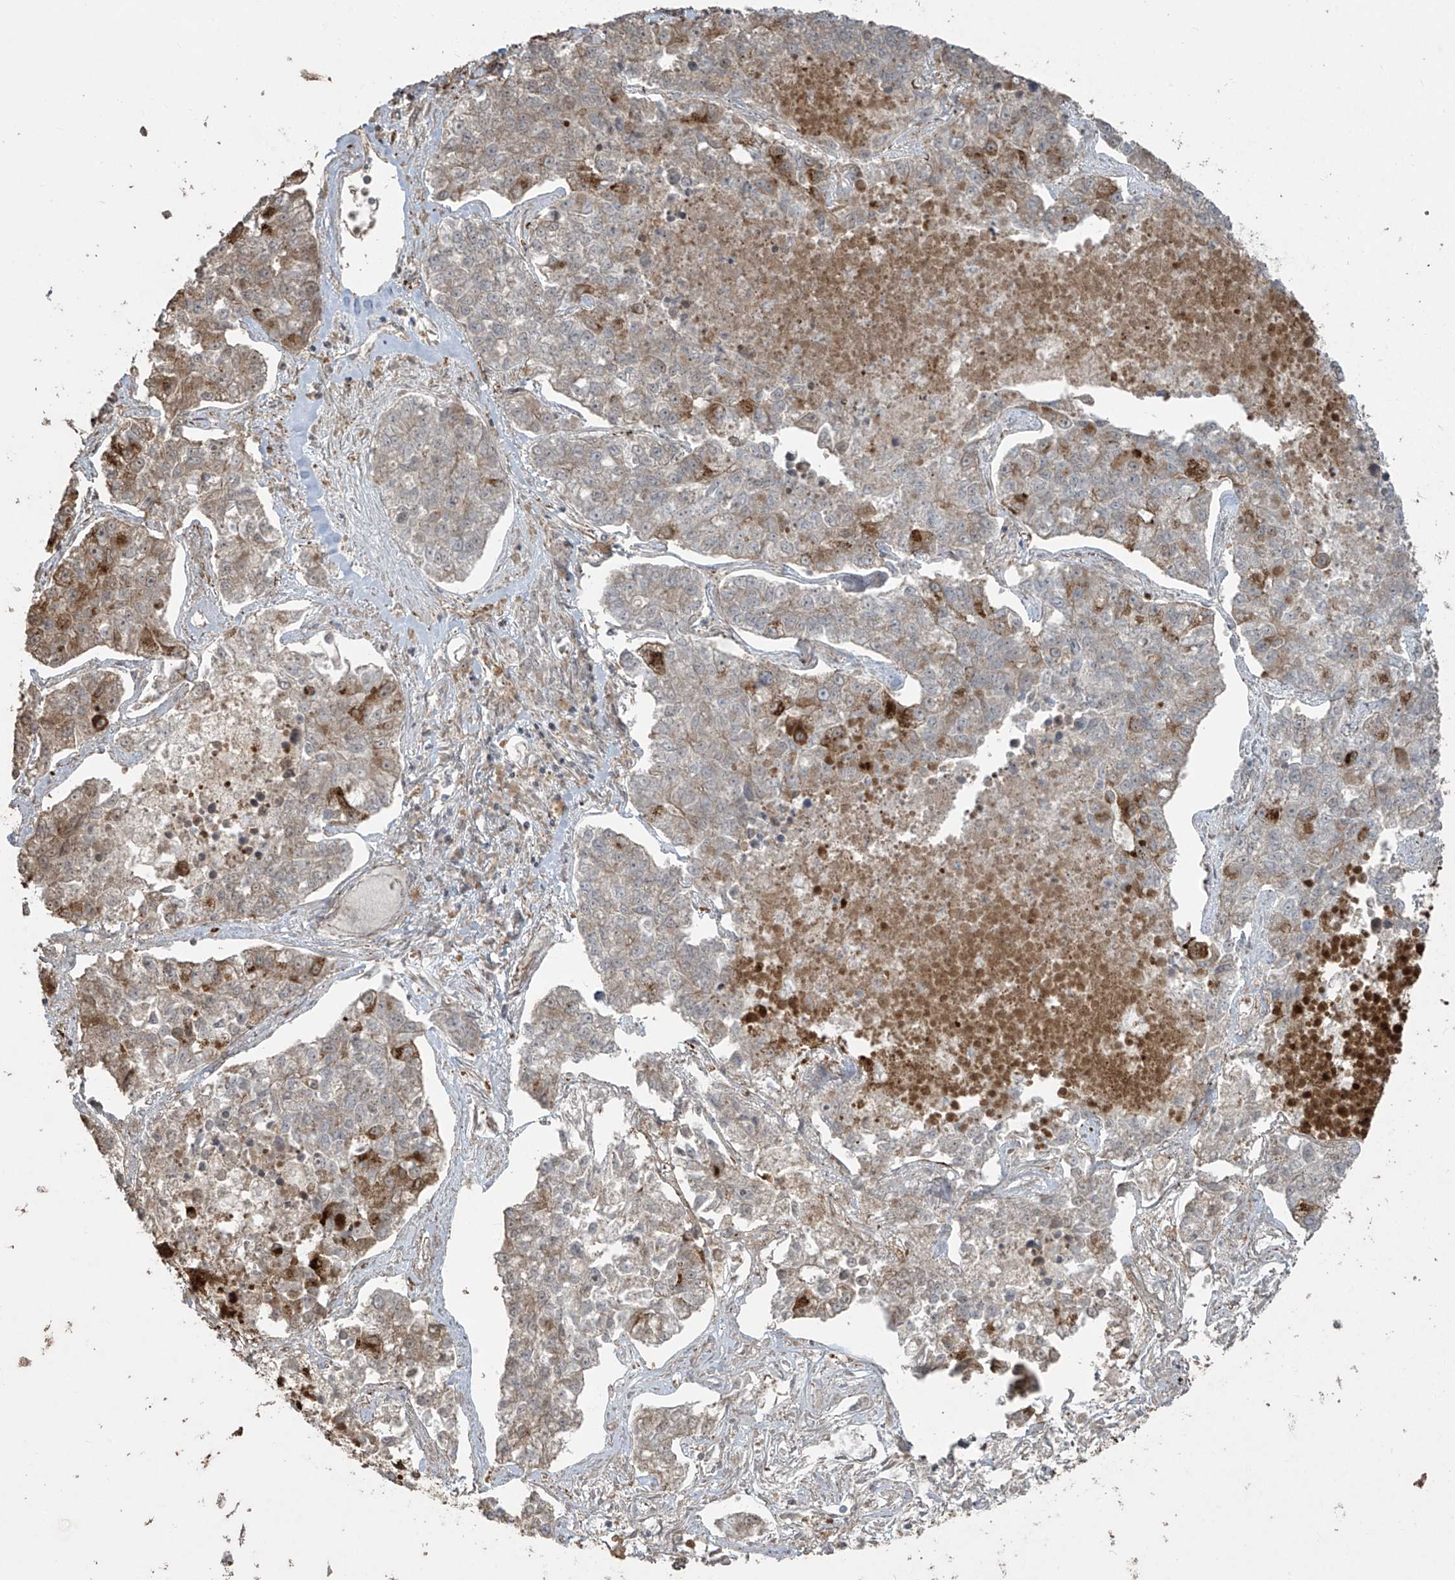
{"staining": {"intensity": "moderate", "quantity": "<25%", "location": "cytoplasmic/membranous"}, "tissue": "lung cancer", "cell_type": "Tumor cells", "image_type": "cancer", "snomed": [{"axis": "morphology", "description": "Adenocarcinoma, NOS"}, {"axis": "topography", "description": "Lung"}], "caption": "DAB immunohistochemical staining of human lung adenocarcinoma shows moderate cytoplasmic/membranous protein positivity in approximately <25% of tumor cells. (Stains: DAB in brown, nuclei in blue, Microscopy: brightfield microscopy at high magnification).", "gene": "TTC22", "patient": {"sex": "male", "age": 49}}